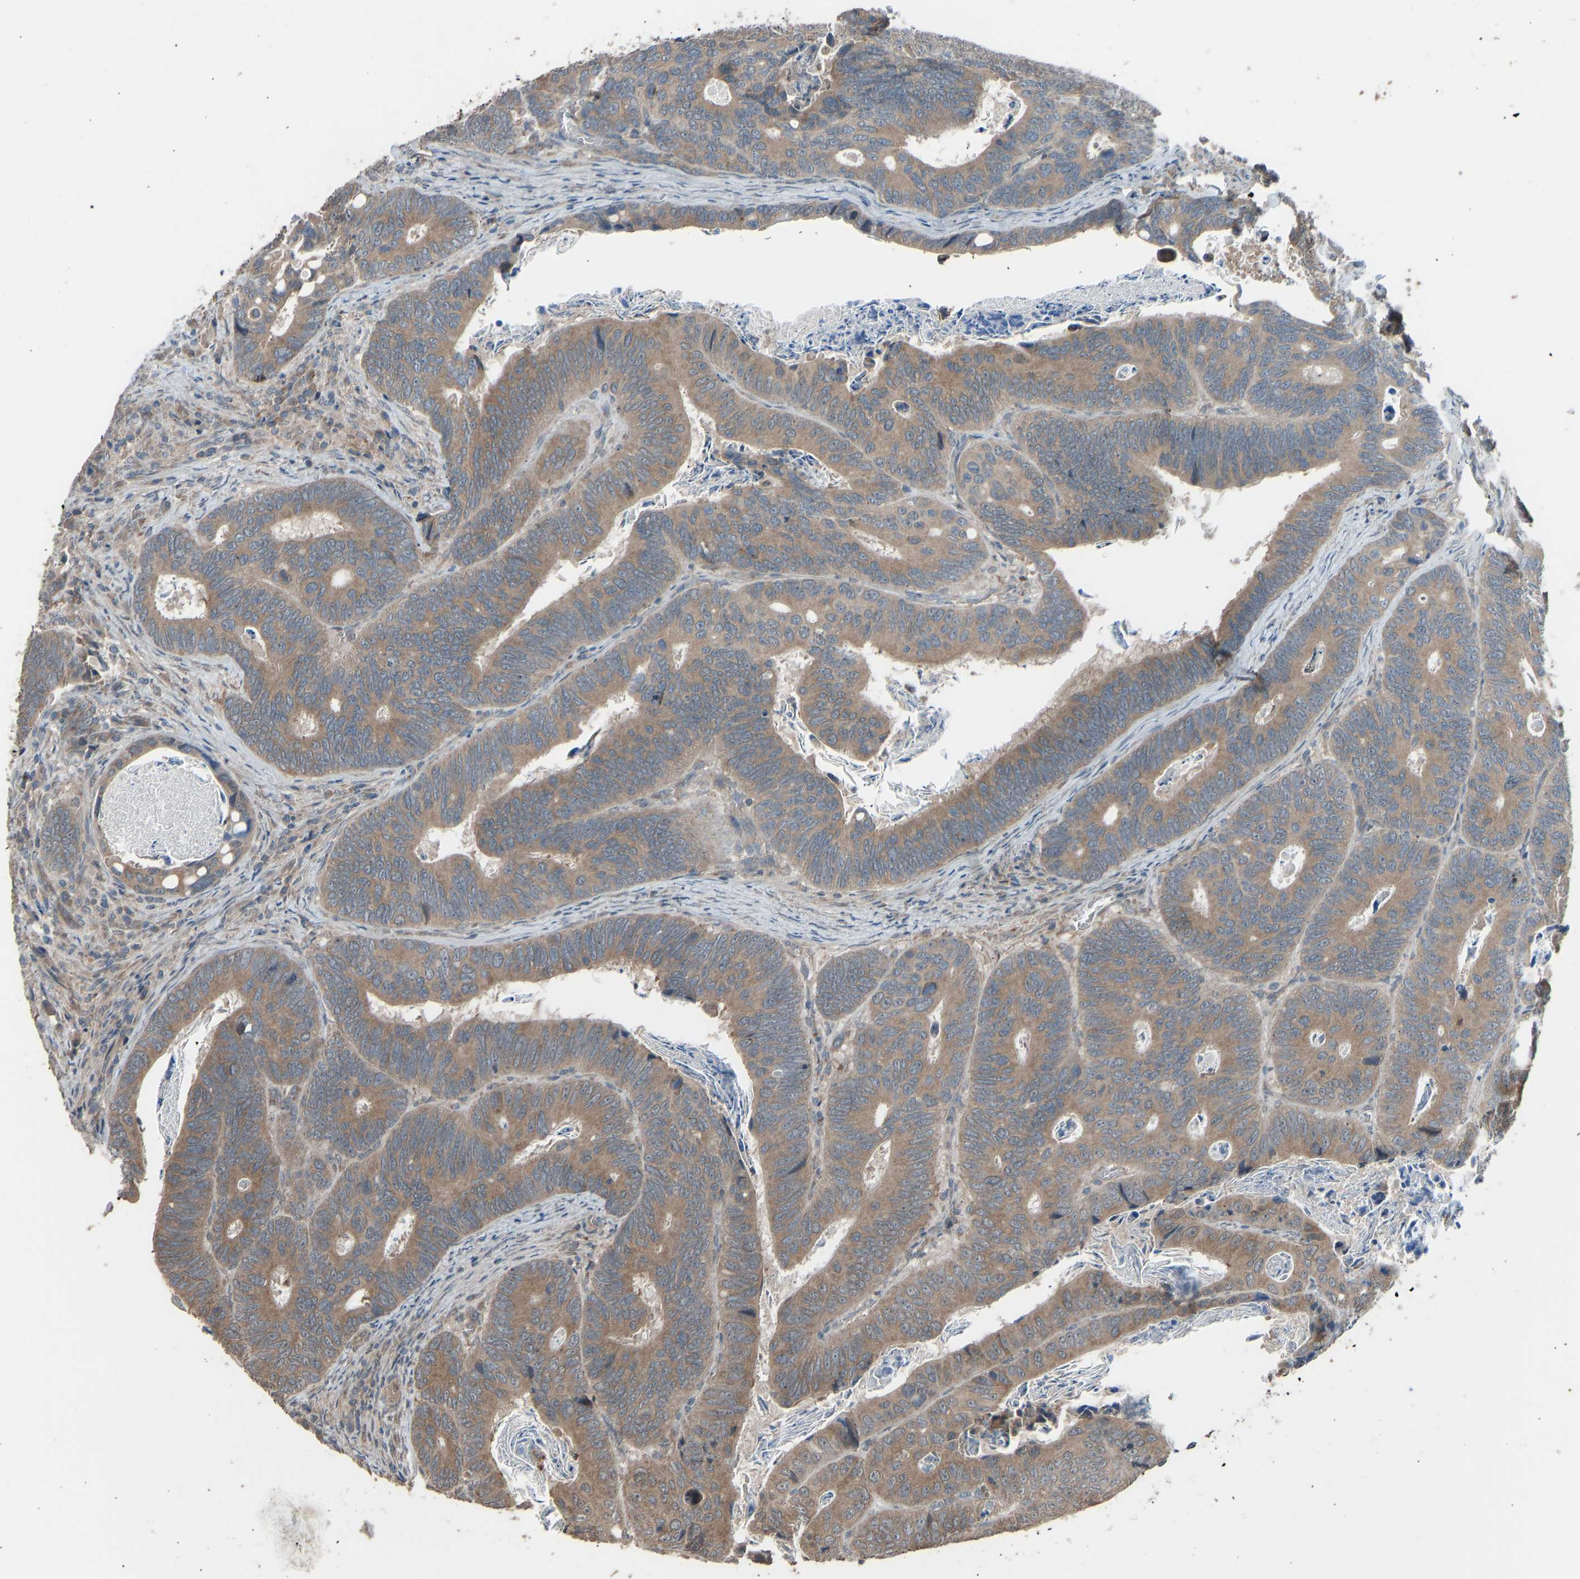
{"staining": {"intensity": "moderate", "quantity": ">75%", "location": "cytoplasmic/membranous"}, "tissue": "colorectal cancer", "cell_type": "Tumor cells", "image_type": "cancer", "snomed": [{"axis": "morphology", "description": "Inflammation, NOS"}, {"axis": "morphology", "description": "Adenocarcinoma, NOS"}, {"axis": "topography", "description": "Colon"}], "caption": "About >75% of tumor cells in human colorectal adenocarcinoma display moderate cytoplasmic/membranous protein positivity as visualized by brown immunohistochemical staining.", "gene": "SLC43A1", "patient": {"sex": "male", "age": 72}}